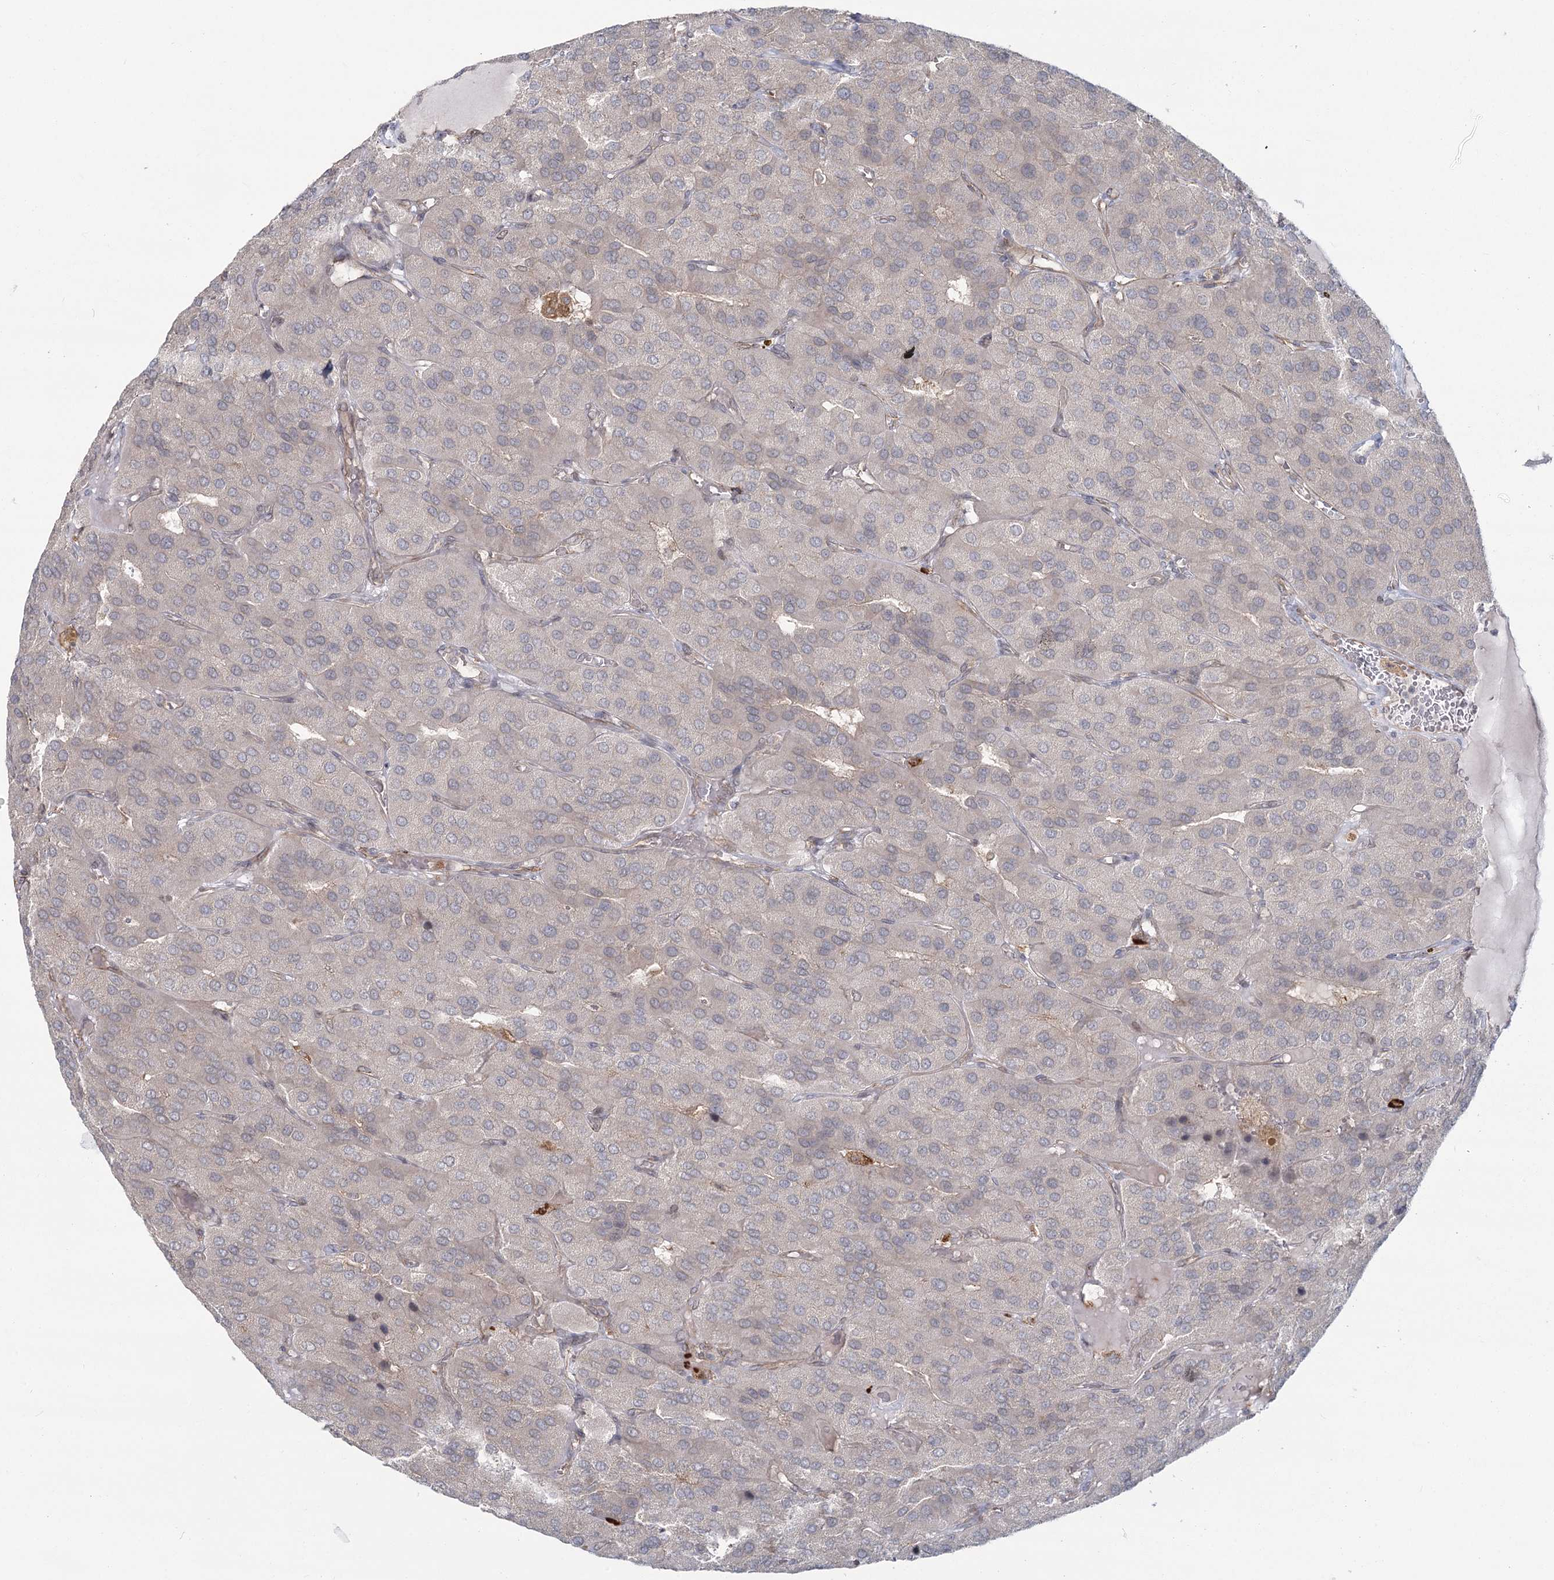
{"staining": {"intensity": "negative", "quantity": "none", "location": "none"}, "tissue": "parathyroid gland", "cell_type": "Glandular cells", "image_type": "normal", "snomed": [{"axis": "morphology", "description": "Normal tissue, NOS"}, {"axis": "morphology", "description": "Adenoma, NOS"}, {"axis": "topography", "description": "Parathyroid gland"}], "caption": "High power microscopy micrograph of an IHC micrograph of benign parathyroid gland, revealing no significant positivity in glandular cells.", "gene": "AP2M1", "patient": {"sex": "female", "age": 86}}